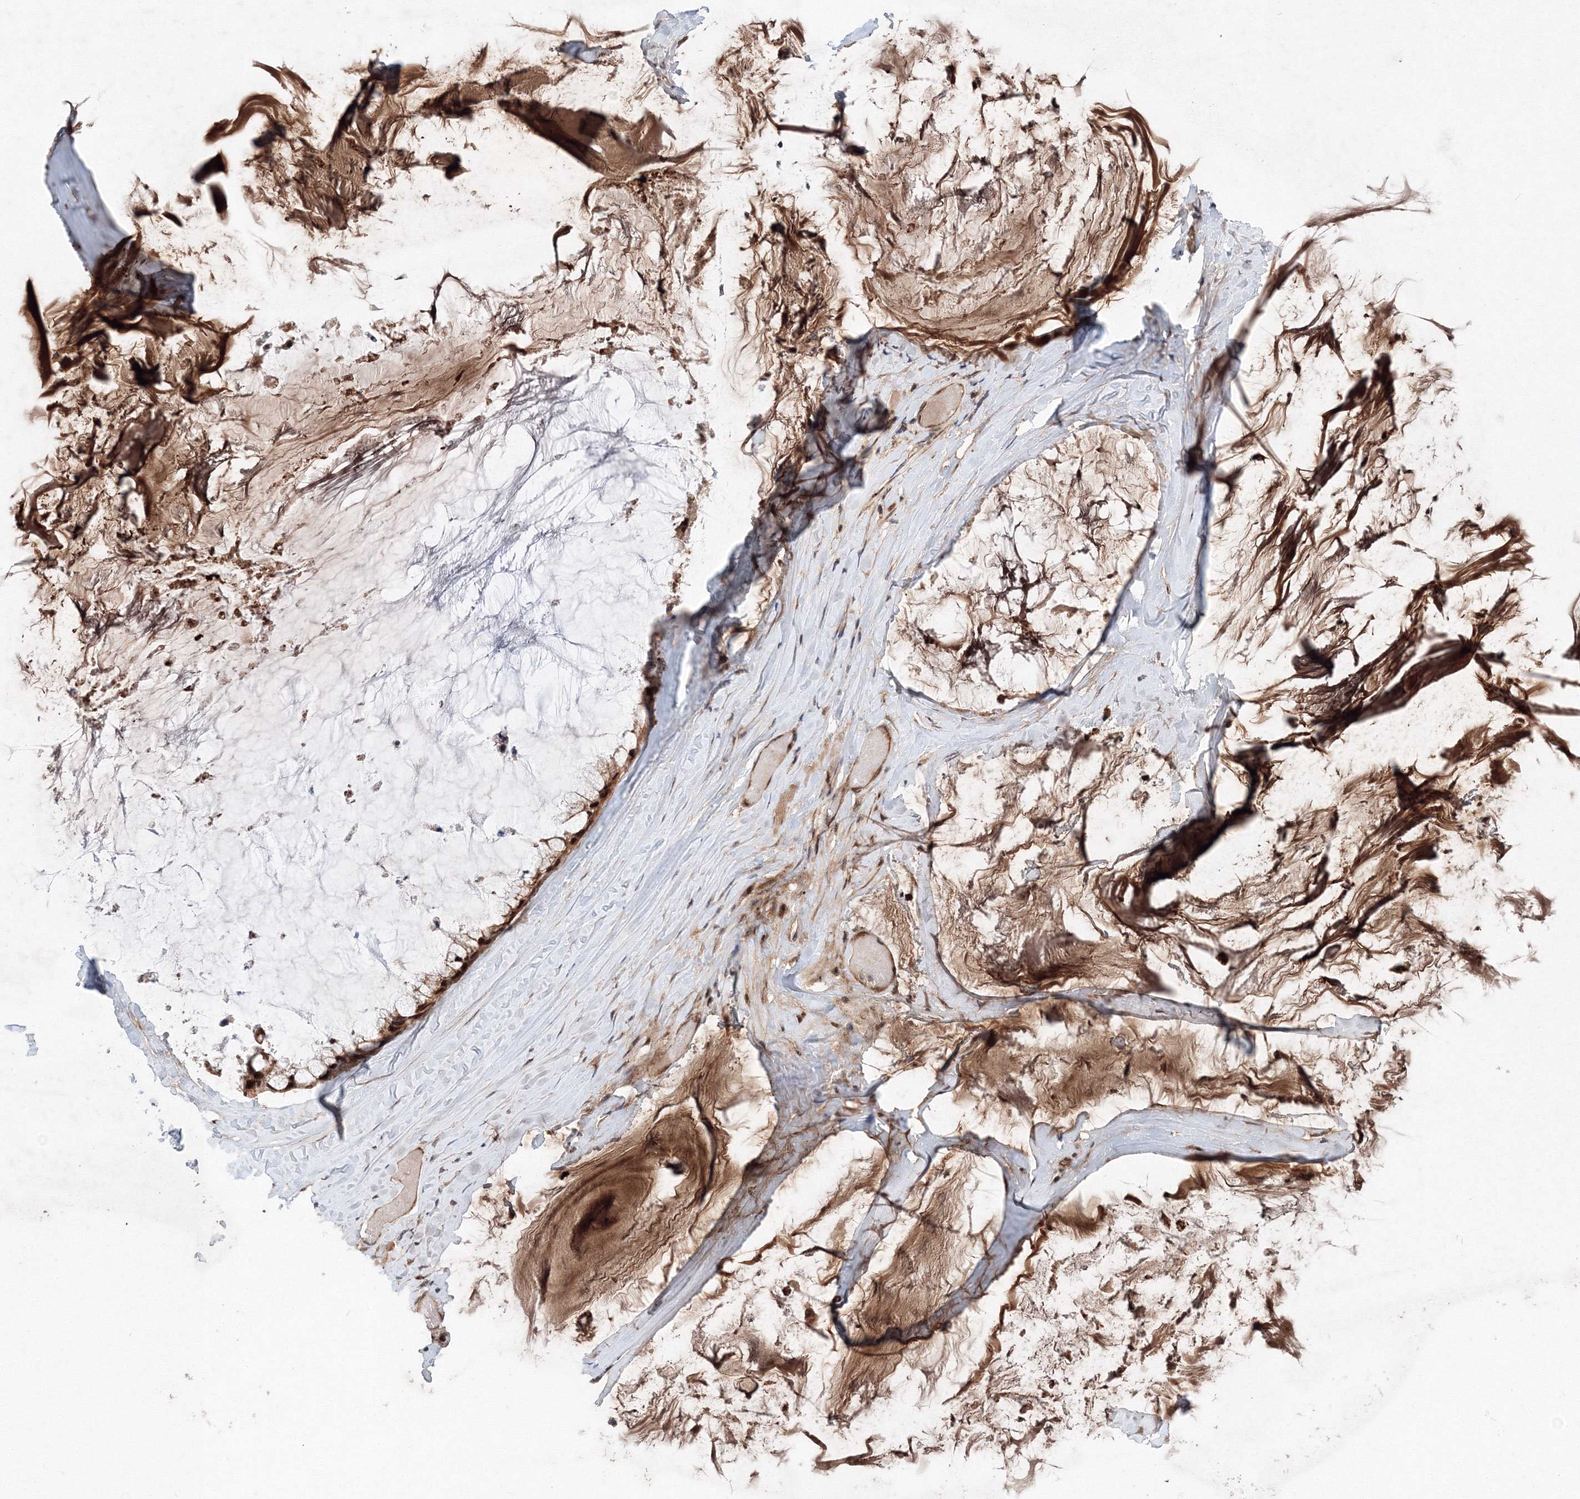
{"staining": {"intensity": "moderate", "quantity": ">75%", "location": "cytoplasmic/membranous,nuclear"}, "tissue": "ovarian cancer", "cell_type": "Tumor cells", "image_type": "cancer", "snomed": [{"axis": "morphology", "description": "Cystadenocarcinoma, mucinous, NOS"}, {"axis": "topography", "description": "Ovary"}], "caption": "A brown stain highlights moderate cytoplasmic/membranous and nuclear positivity of a protein in mucinous cystadenocarcinoma (ovarian) tumor cells. The staining was performed using DAB (3,3'-diaminobenzidine) to visualize the protein expression in brown, while the nuclei were stained in blue with hematoxylin (Magnification: 20x).", "gene": "ANKAR", "patient": {"sex": "female", "age": 39}}